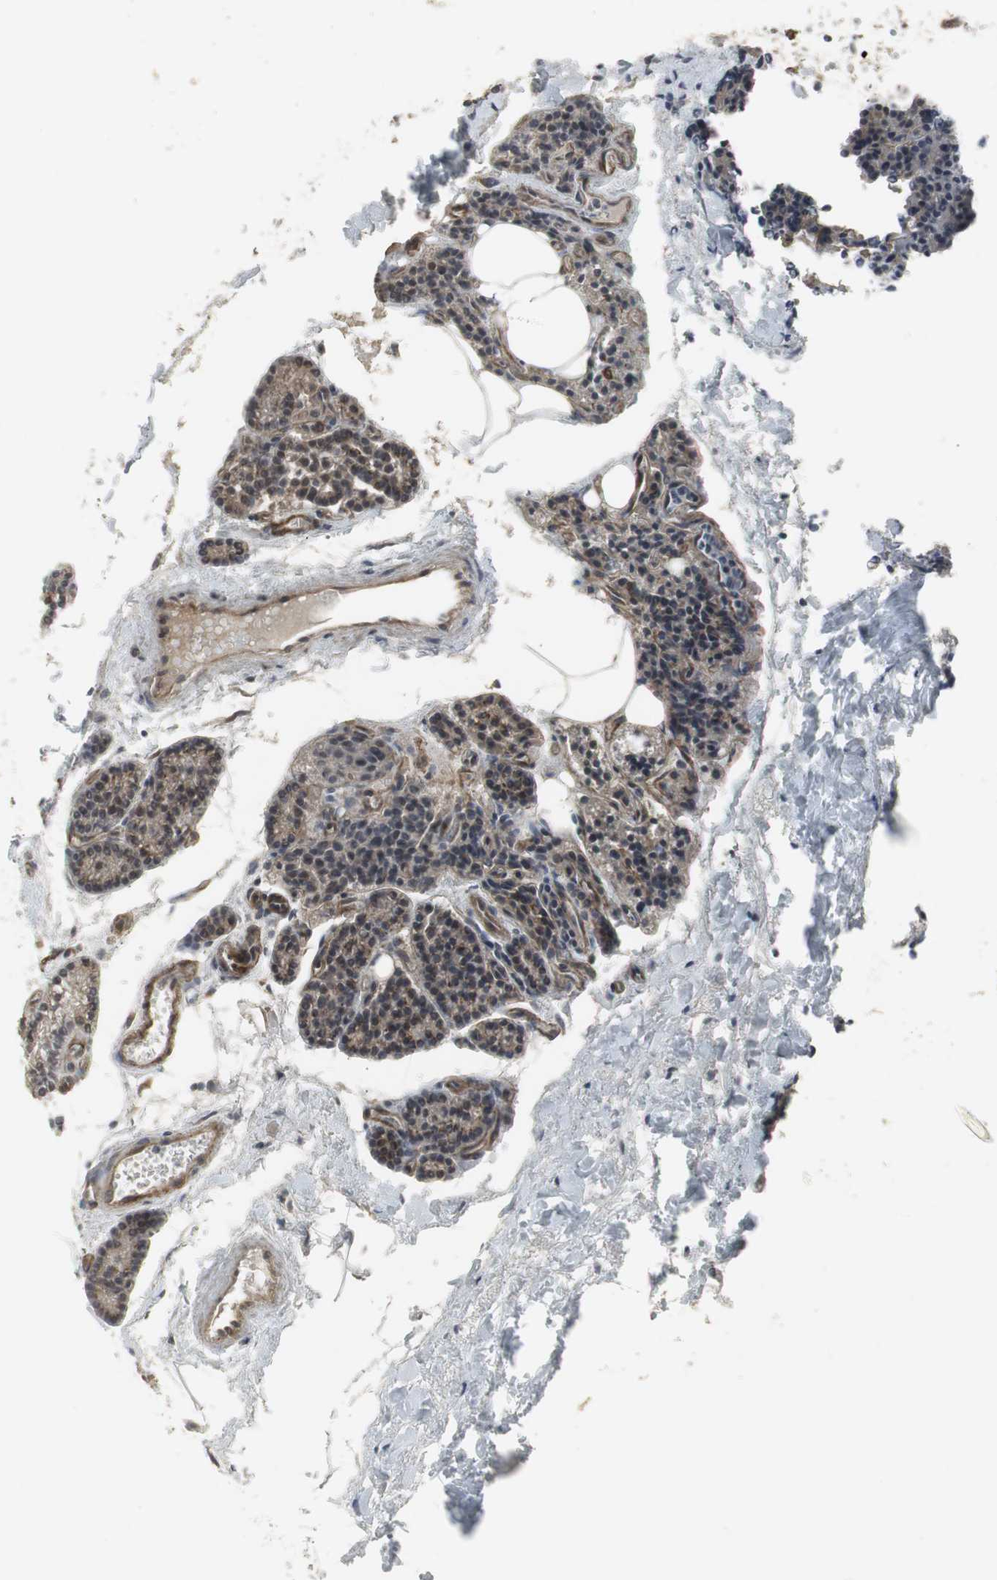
{"staining": {"intensity": "moderate", "quantity": ">75%", "location": "cytoplasmic/membranous"}, "tissue": "parathyroid gland", "cell_type": "Glandular cells", "image_type": "normal", "snomed": [{"axis": "morphology", "description": "Normal tissue, NOS"}, {"axis": "topography", "description": "Parathyroid gland"}], "caption": "Immunohistochemical staining of normal parathyroid gland exhibits moderate cytoplasmic/membranous protein expression in about >75% of glandular cells. (brown staining indicates protein expression, while blue staining denotes nuclei).", "gene": "SCYL3", "patient": {"sex": "female", "age": 50}}